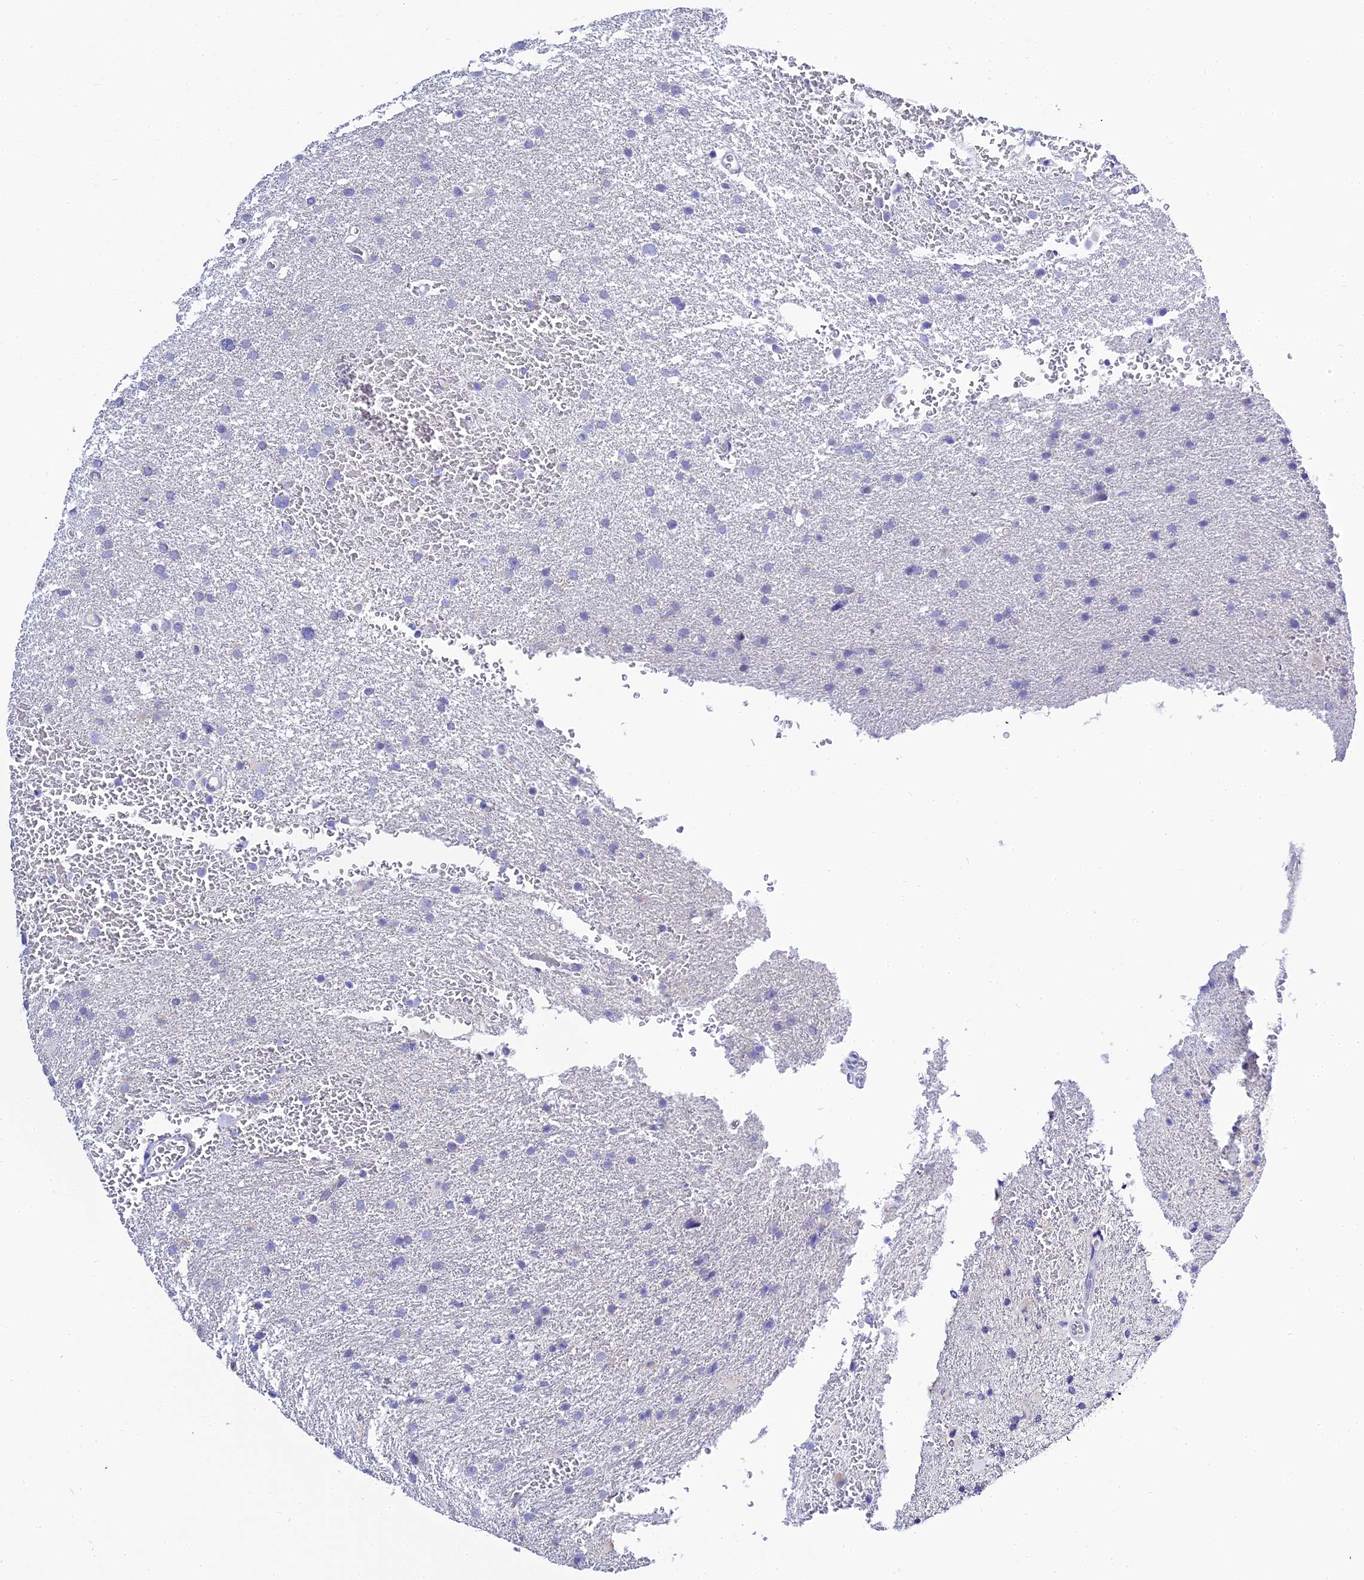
{"staining": {"intensity": "negative", "quantity": "none", "location": "none"}, "tissue": "glioma", "cell_type": "Tumor cells", "image_type": "cancer", "snomed": [{"axis": "morphology", "description": "Glioma, malignant, High grade"}, {"axis": "topography", "description": "Cerebral cortex"}], "caption": "Immunohistochemistry of malignant glioma (high-grade) demonstrates no staining in tumor cells. (Immunohistochemistry (ihc), brightfield microscopy, high magnification).", "gene": "ZXDA", "patient": {"sex": "female", "age": 36}}